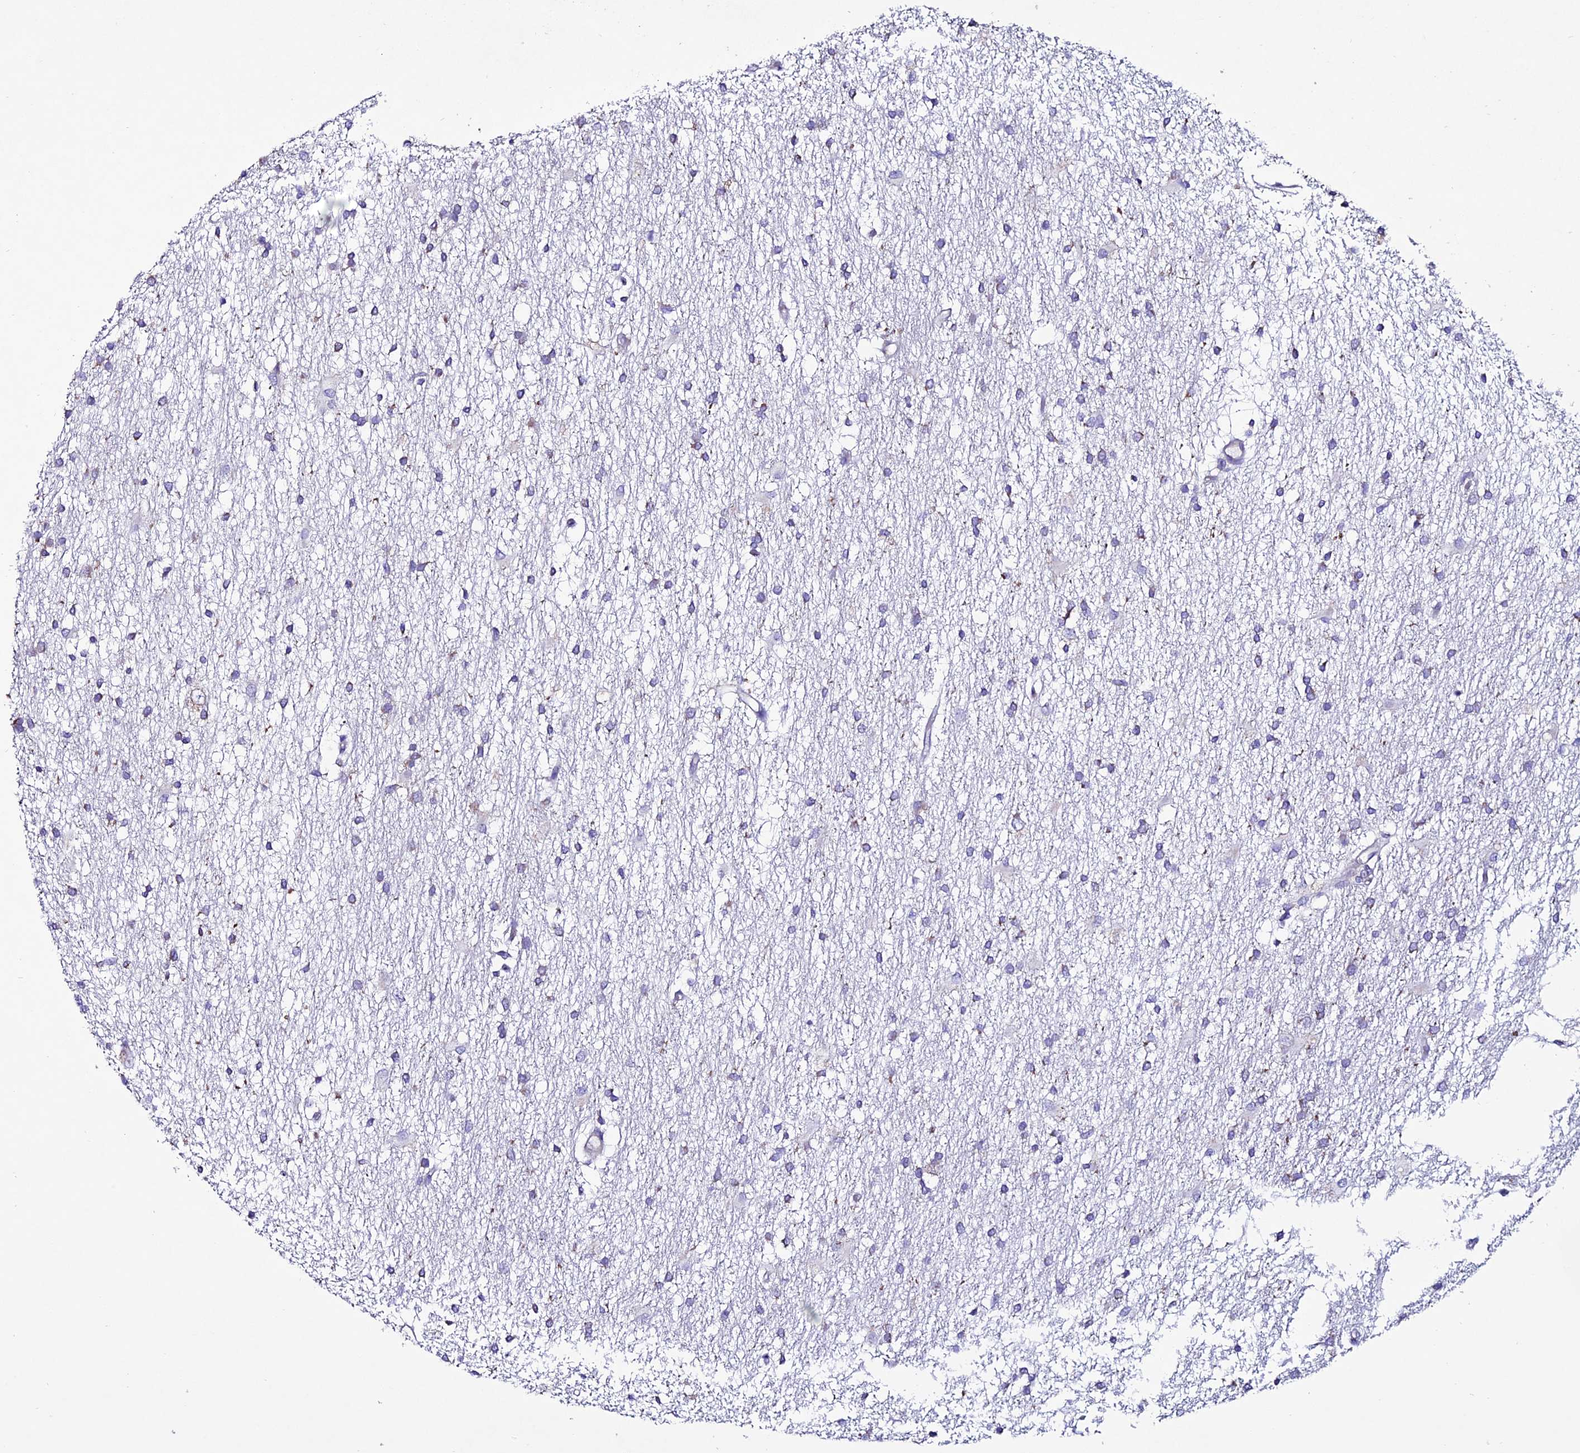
{"staining": {"intensity": "moderate", "quantity": "<25%", "location": "cytoplasmic/membranous"}, "tissue": "glioma", "cell_type": "Tumor cells", "image_type": "cancer", "snomed": [{"axis": "morphology", "description": "Glioma, malignant, High grade"}, {"axis": "topography", "description": "Brain"}], "caption": "An immunohistochemistry micrograph of tumor tissue is shown. Protein staining in brown labels moderate cytoplasmic/membranous positivity in malignant glioma (high-grade) within tumor cells. The protein of interest is stained brown, and the nuclei are stained in blue (DAB IHC with brightfield microscopy, high magnification).", "gene": "OR51Q1", "patient": {"sex": "male", "age": 77}}